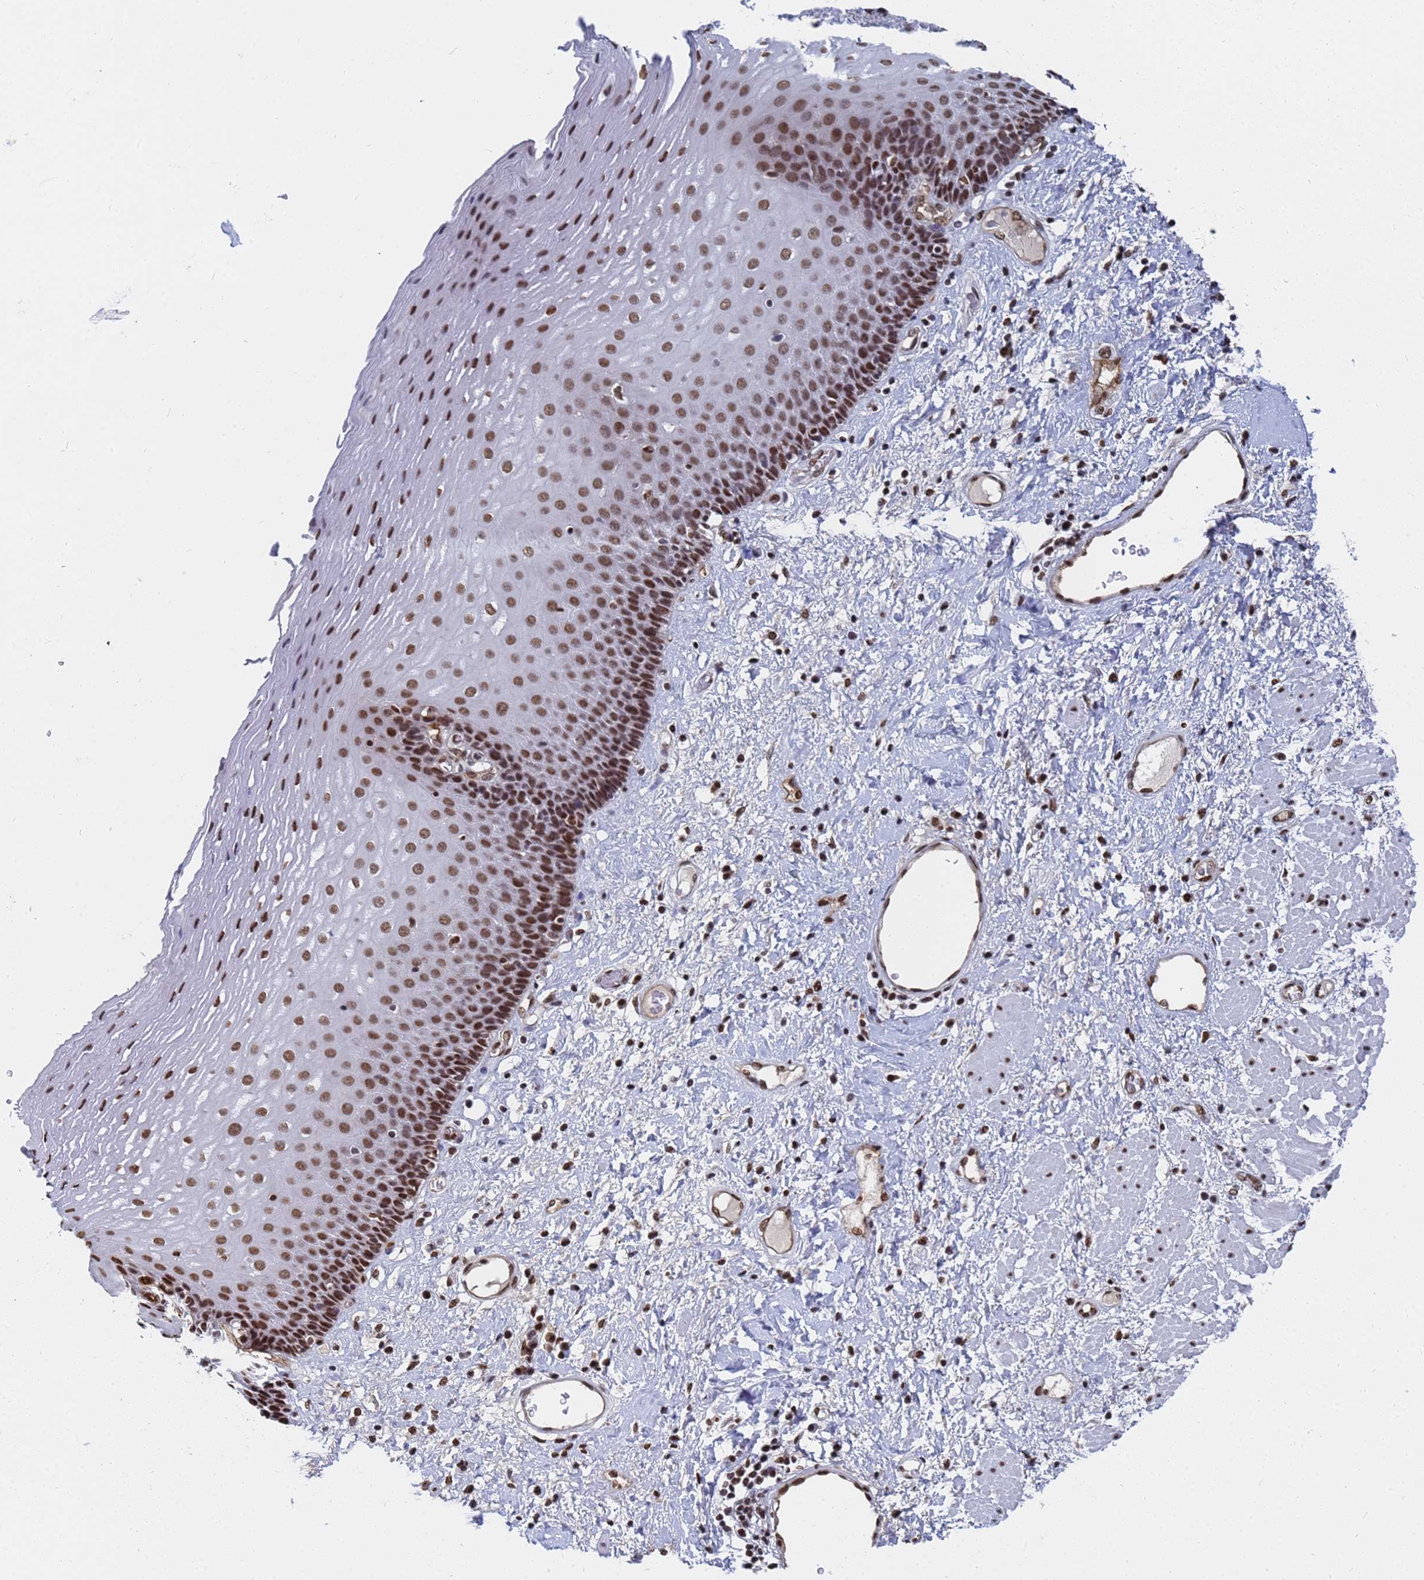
{"staining": {"intensity": "strong", "quantity": ">75%", "location": "nuclear"}, "tissue": "esophagus", "cell_type": "Squamous epithelial cells", "image_type": "normal", "snomed": [{"axis": "morphology", "description": "Normal tissue, NOS"}, {"axis": "morphology", "description": "Adenocarcinoma, NOS"}, {"axis": "topography", "description": "Esophagus"}], "caption": "Immunohistochemistry (IHC) (DAB (3,3'-diaminobenzidine)) staining of normal human esophagus displays strong nuclear protein expression in about >75% of squamous epithelial cells.", "gene": "RAVER2", "patient": {"sex": "male", "age": 62}}